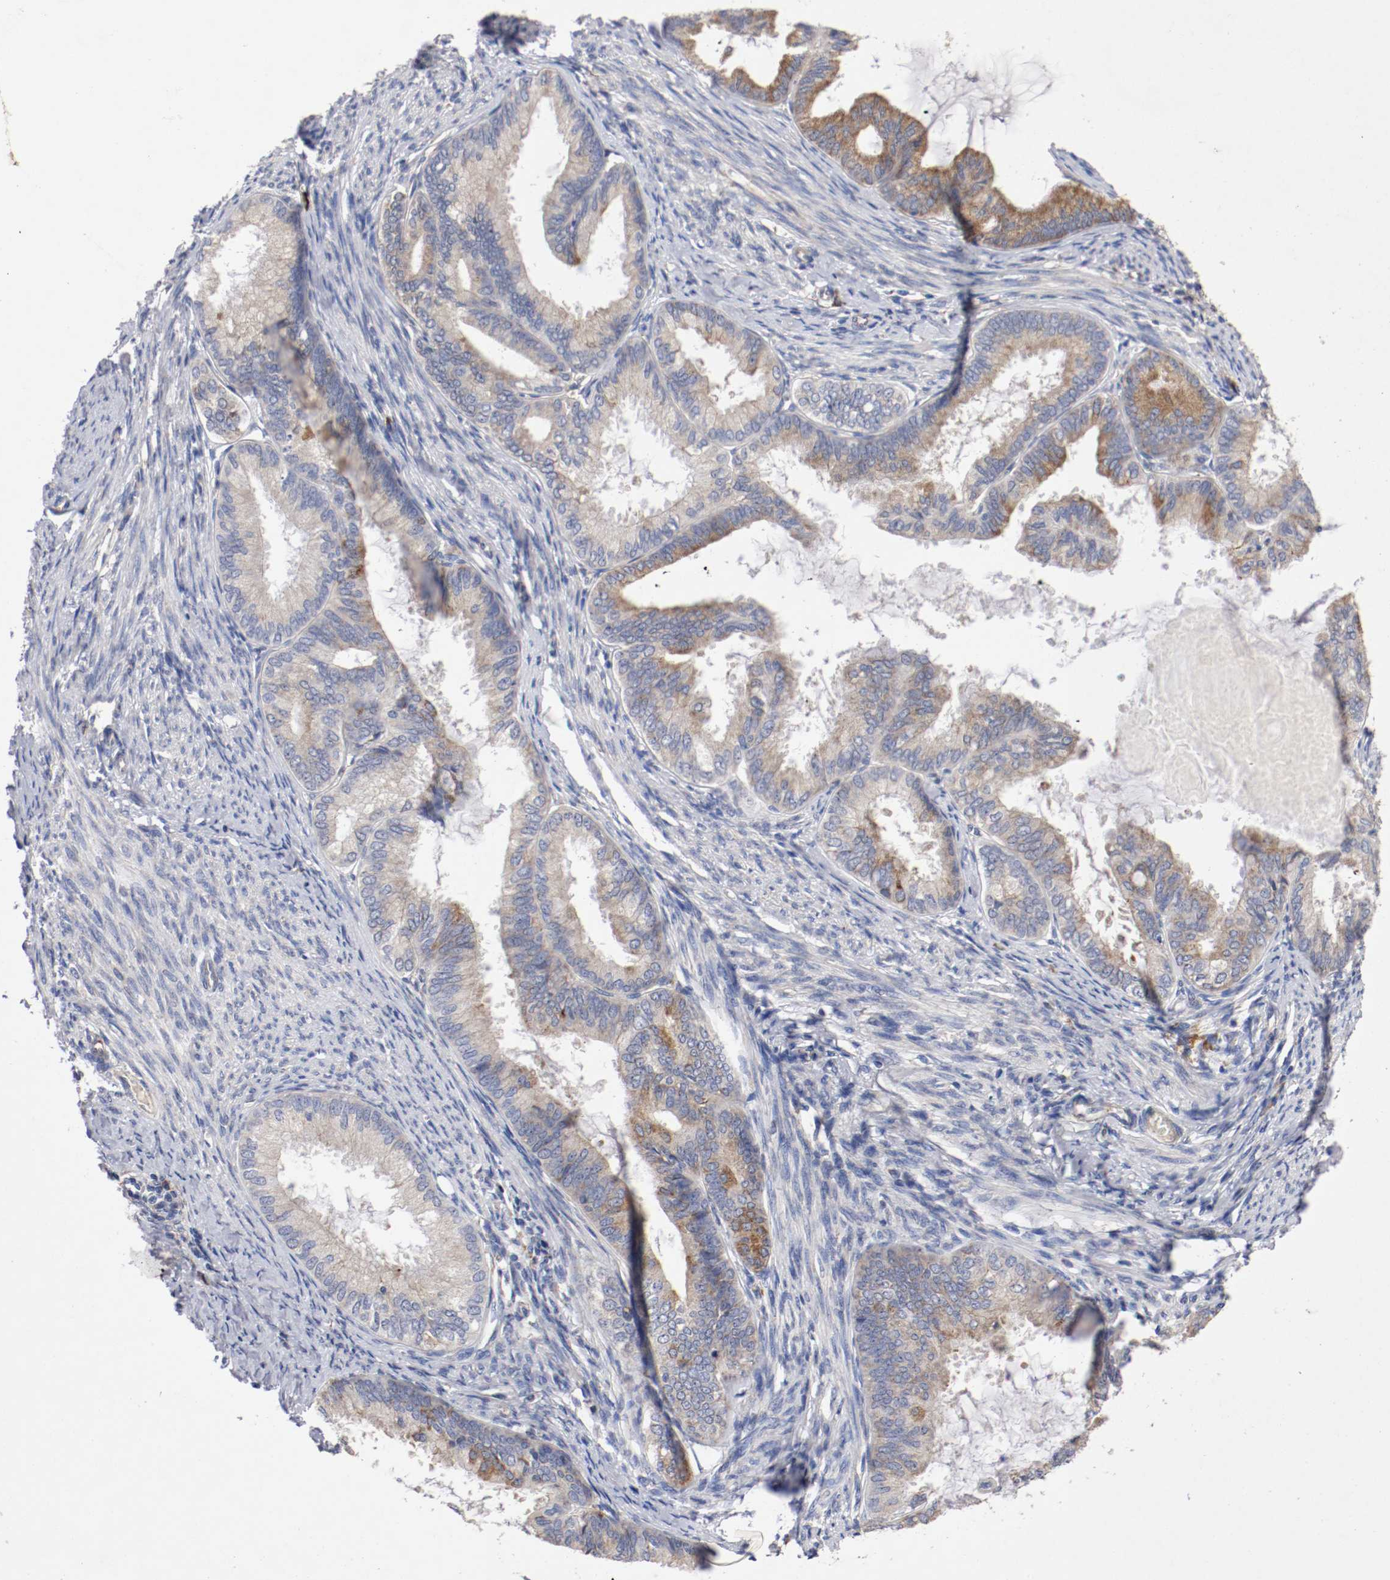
{"staining": {"intensity": "moderate", "quantity": "25%-75%", "location": "cytoplasmic/membranous"}, "tissue": "endometrial cancer", "cell_type": "Tumor cells", "image_type": "cancer", "snomed": [{"axis": "morphology", "description": "Adenocarcinoma, NOS"}, {"axis": "topography", "description": "Endometrium"}], "caption": "Human endometrial cancer (adenocarcinoma) stained for a protein (brown) shows moderate cytoplasmic/membranous positive staining in about 25%-75% of tumor cells.", "gene": "TRAF2", "patient": {"sex": "female", "age": 86}}